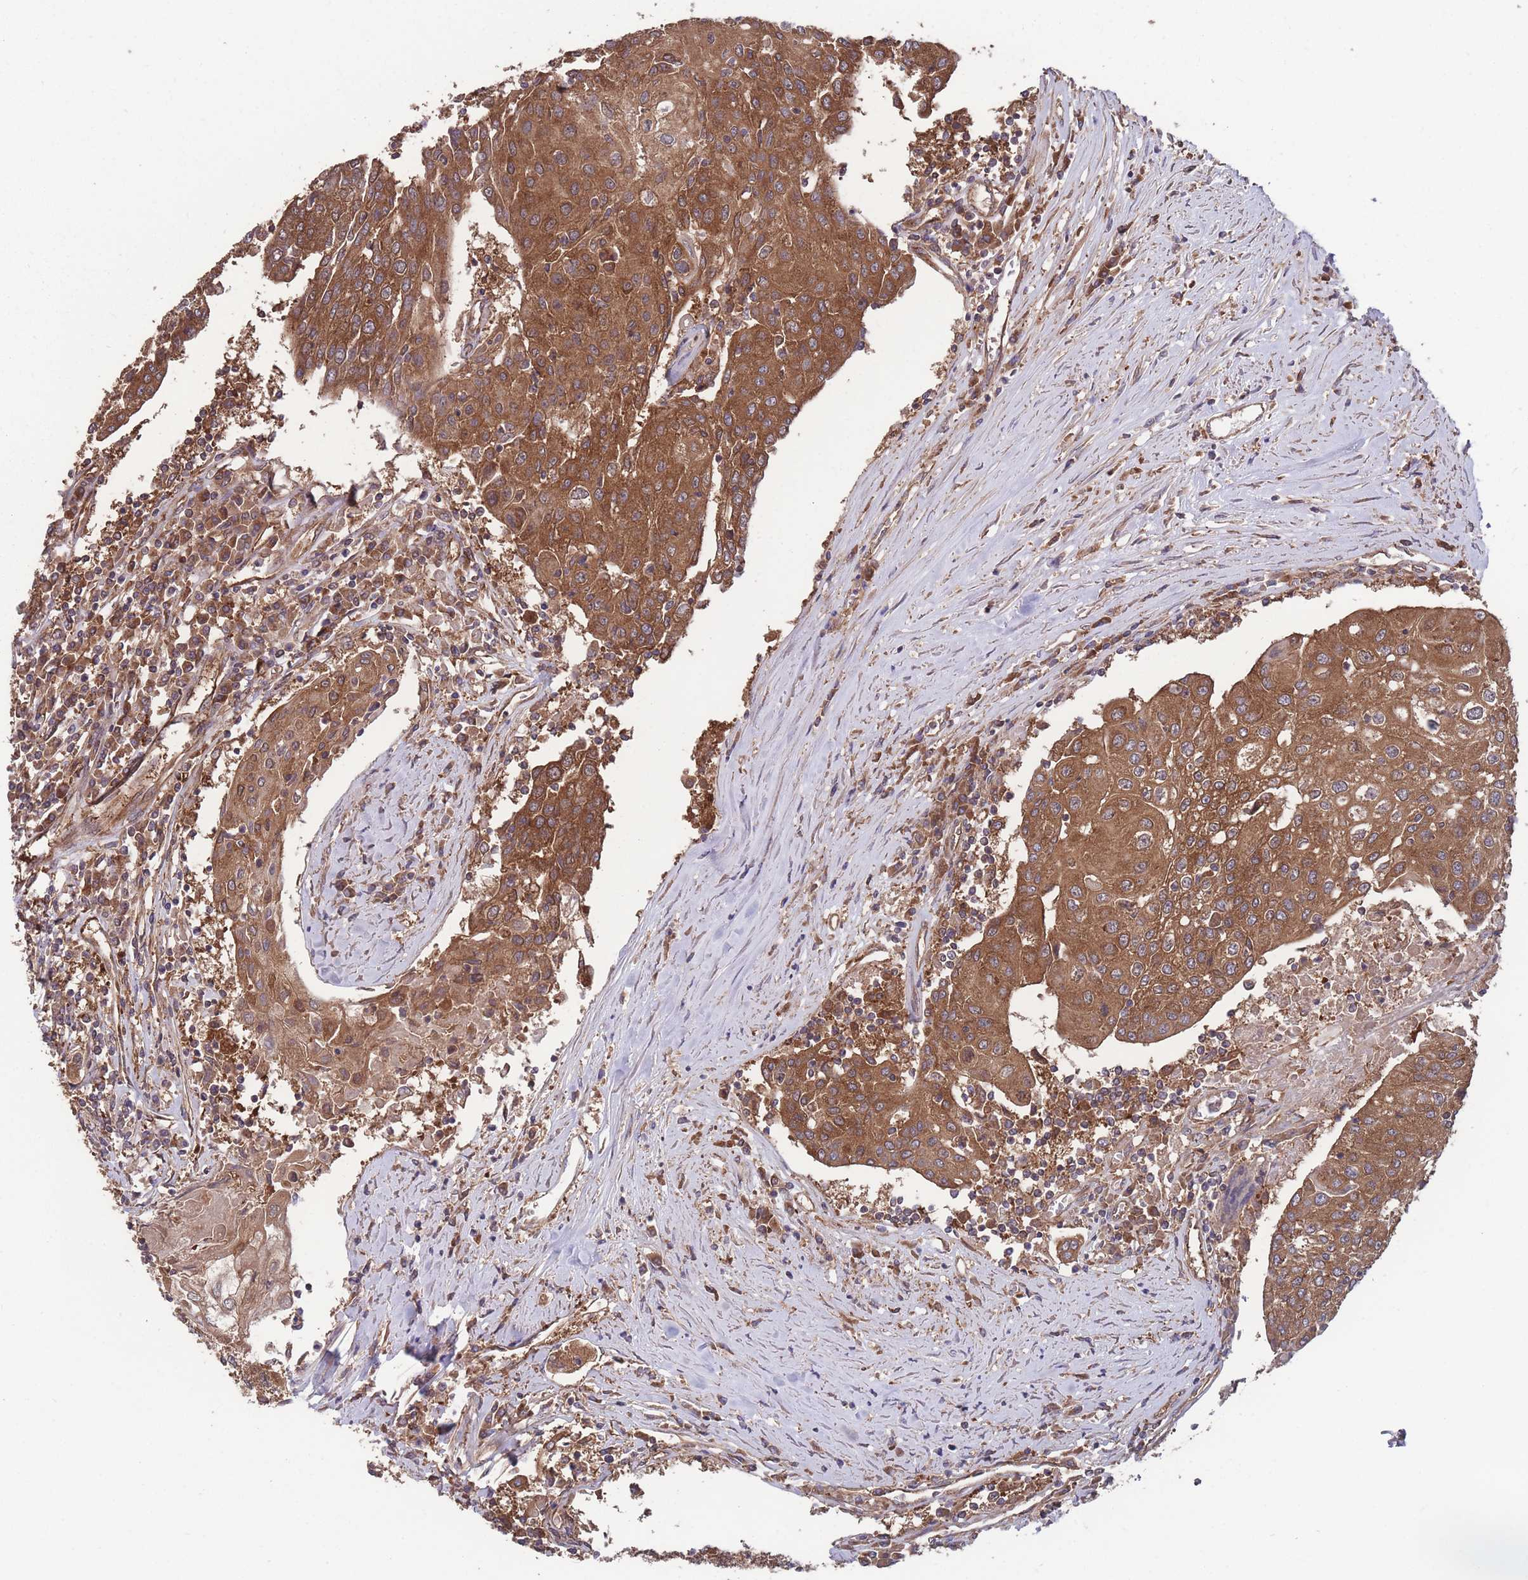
{"staining": {"intensity": "strong", "quantity": ">75%", "location": "cytoplasmic/membranous"}, "tissue": "urothelial cancer", "cell_type": "Tumor cells", "image_type": "cancer", "snomed": [{"axis": "morphology", "description": "Urothelial carcinoma, High grade"}, {"axis": "topography", "description": "Urinary bladder"}], "caption": "A histopathology image of high-grade urothelial carcinoma stained for a protein reveals strong cytoplasmic/membranous brown staining in tumor cells.", "gene": "ZPR1", "patient": {"sex": "female", "age": 85}}